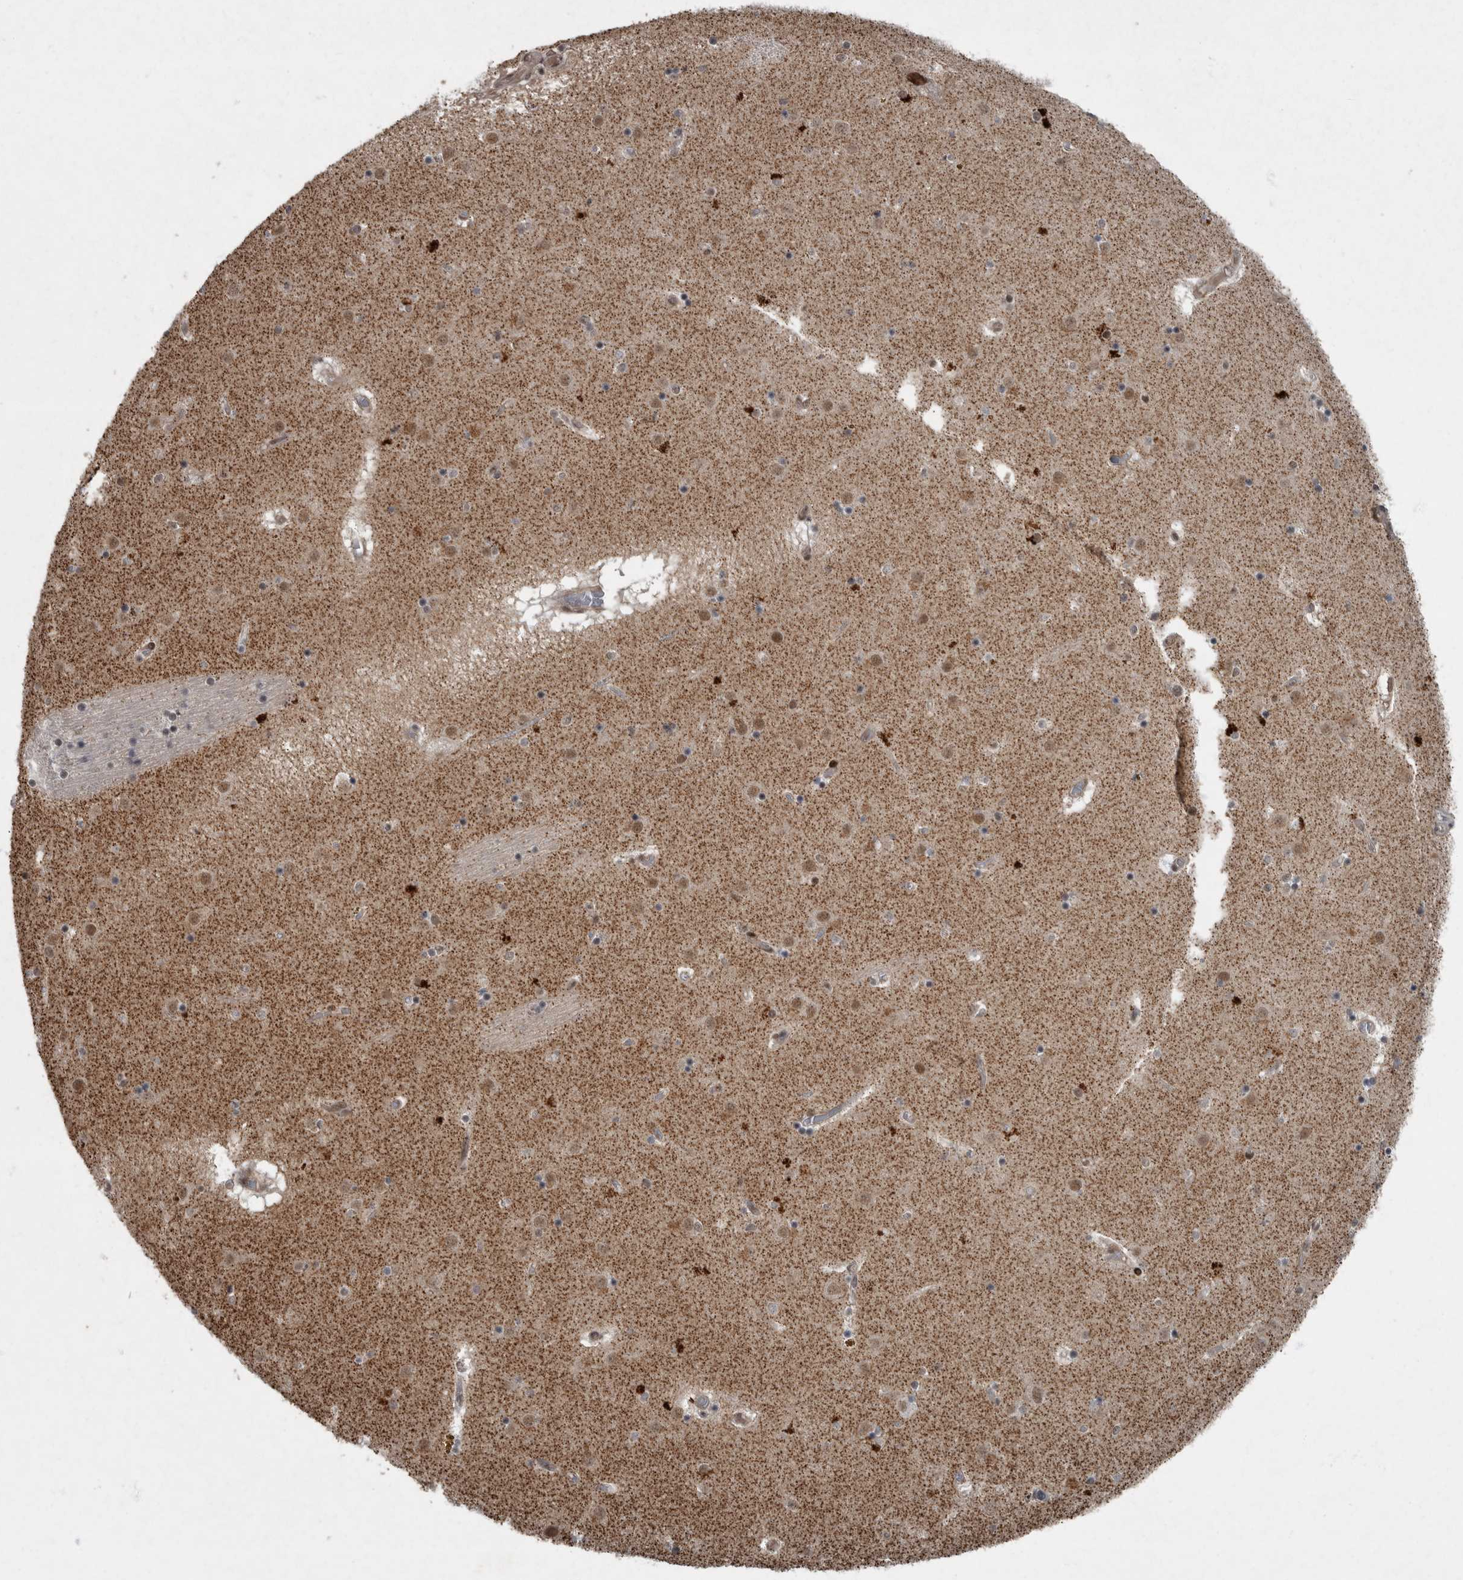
{"staining": {"intensity": "negative", "quantity": "none", "location": "none"}, "tissue": "caudate", "cell_type": "Glial cells", "image_type": "normal", "snomed": [{"axis": "morphology", "description": "Normal tissue, NOS"}, {"axis": "topography", "description": "Lateral ventricle wall"}], "caption": "This is a micrograph of IHC staining of benign caudate, which shows no positivity in glial cells. (Stains: DAB IHC with hematoxylin counter stain, Microscopy: brightfield microscopy at high magnification).", "gene": "WDR33", "patient": {"sex": "male", "age": 70}}